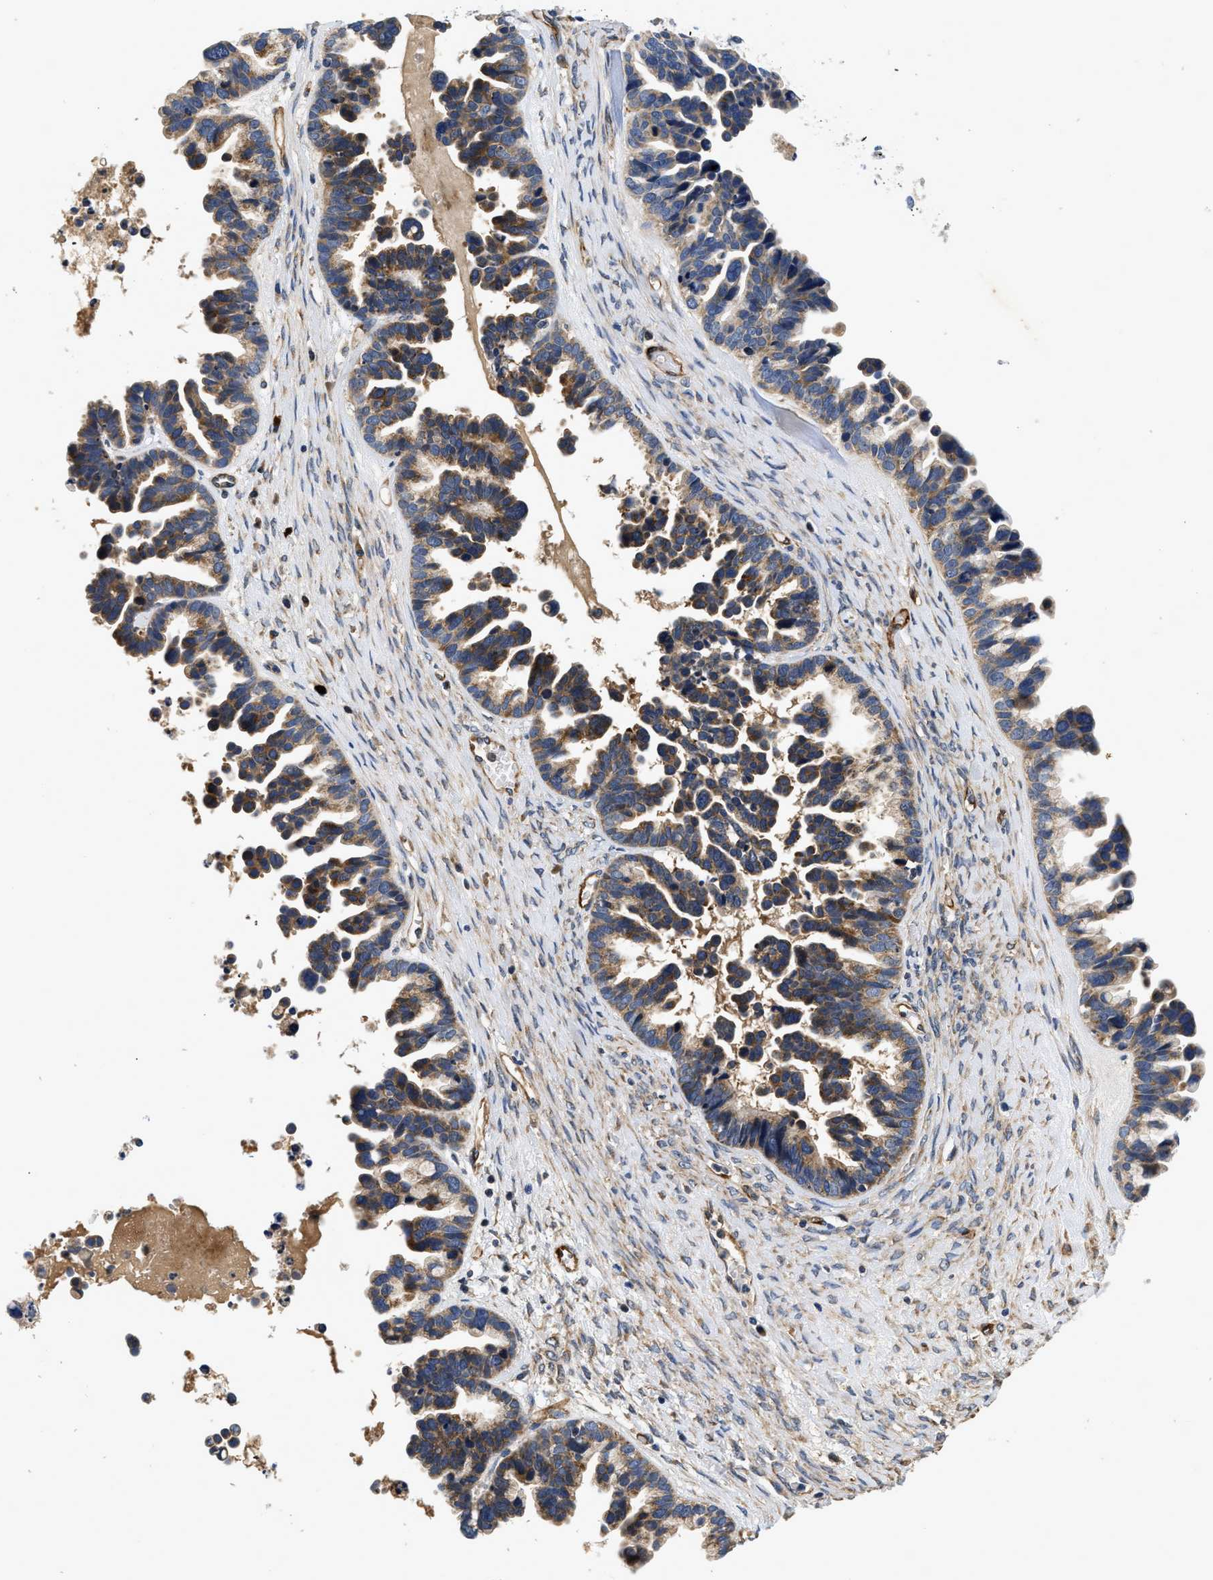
{"staining": {"intensity": "strong", "quantity": "25%-75%", "location": "cytoplasmic/membranous"}, "tissue": "ovarian cancer", "cell_type": "Tumor cells", "image_type": "cancer", "snomed": [{"axis": "morphology", "description": "Cystadenocarcinoma, serous, NOS"}, {"axis": "topography", "description": "Ovary"}], "caption": "This histopathology image displays ovarian serous cystadenocarcinoma stained with immunohistochemistry to label a protein in brown. The cytoplasmic/membranous of tumor cells show strong positivity for the protein. Nuclei are counter-stained blue.", "gene": "NME6", "patient": {"sex": "female", "age": 56}}